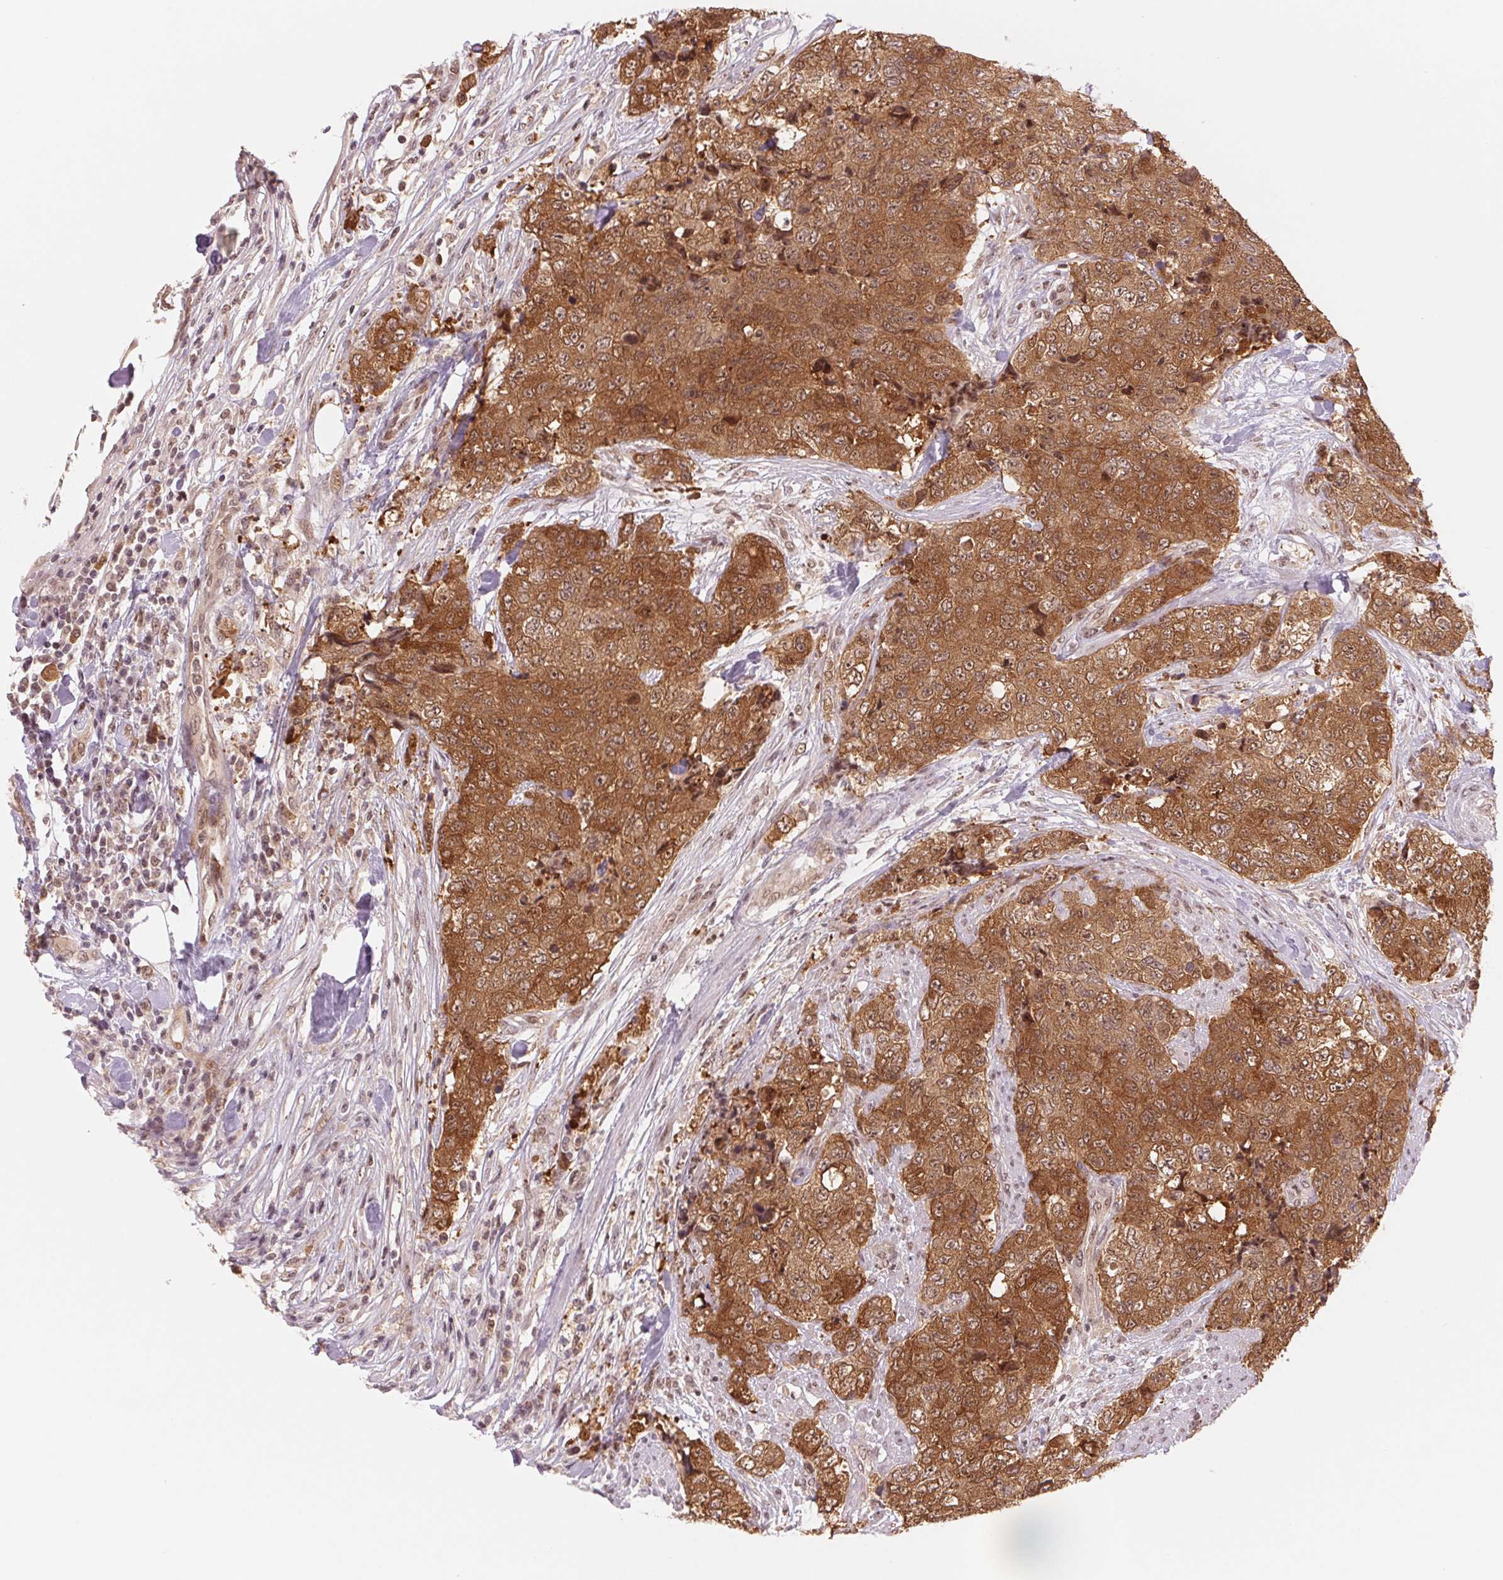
{"staining": {"intensity": "strong", "quantity": ">75%", "location": "cytoplasmic/membranous"}, "tissue": "urothelial cancer", "cell_type": "Tumor cells", "image_type": "cancer", "snomed": [{"axis": "morphology", "description": "Urothelial carcinoma, High grade"}, {"axis": "topography", "description": "Urinary bladder"}], "caption": "Protein expression by immunohistochemistry (IHC) exhibits strong cytoplasmic/membranous staining in about >75% of tumor cells in urothelial cancer.", "gene": "DNAJB6", "patient": {"sex": "female", "age": 78}}